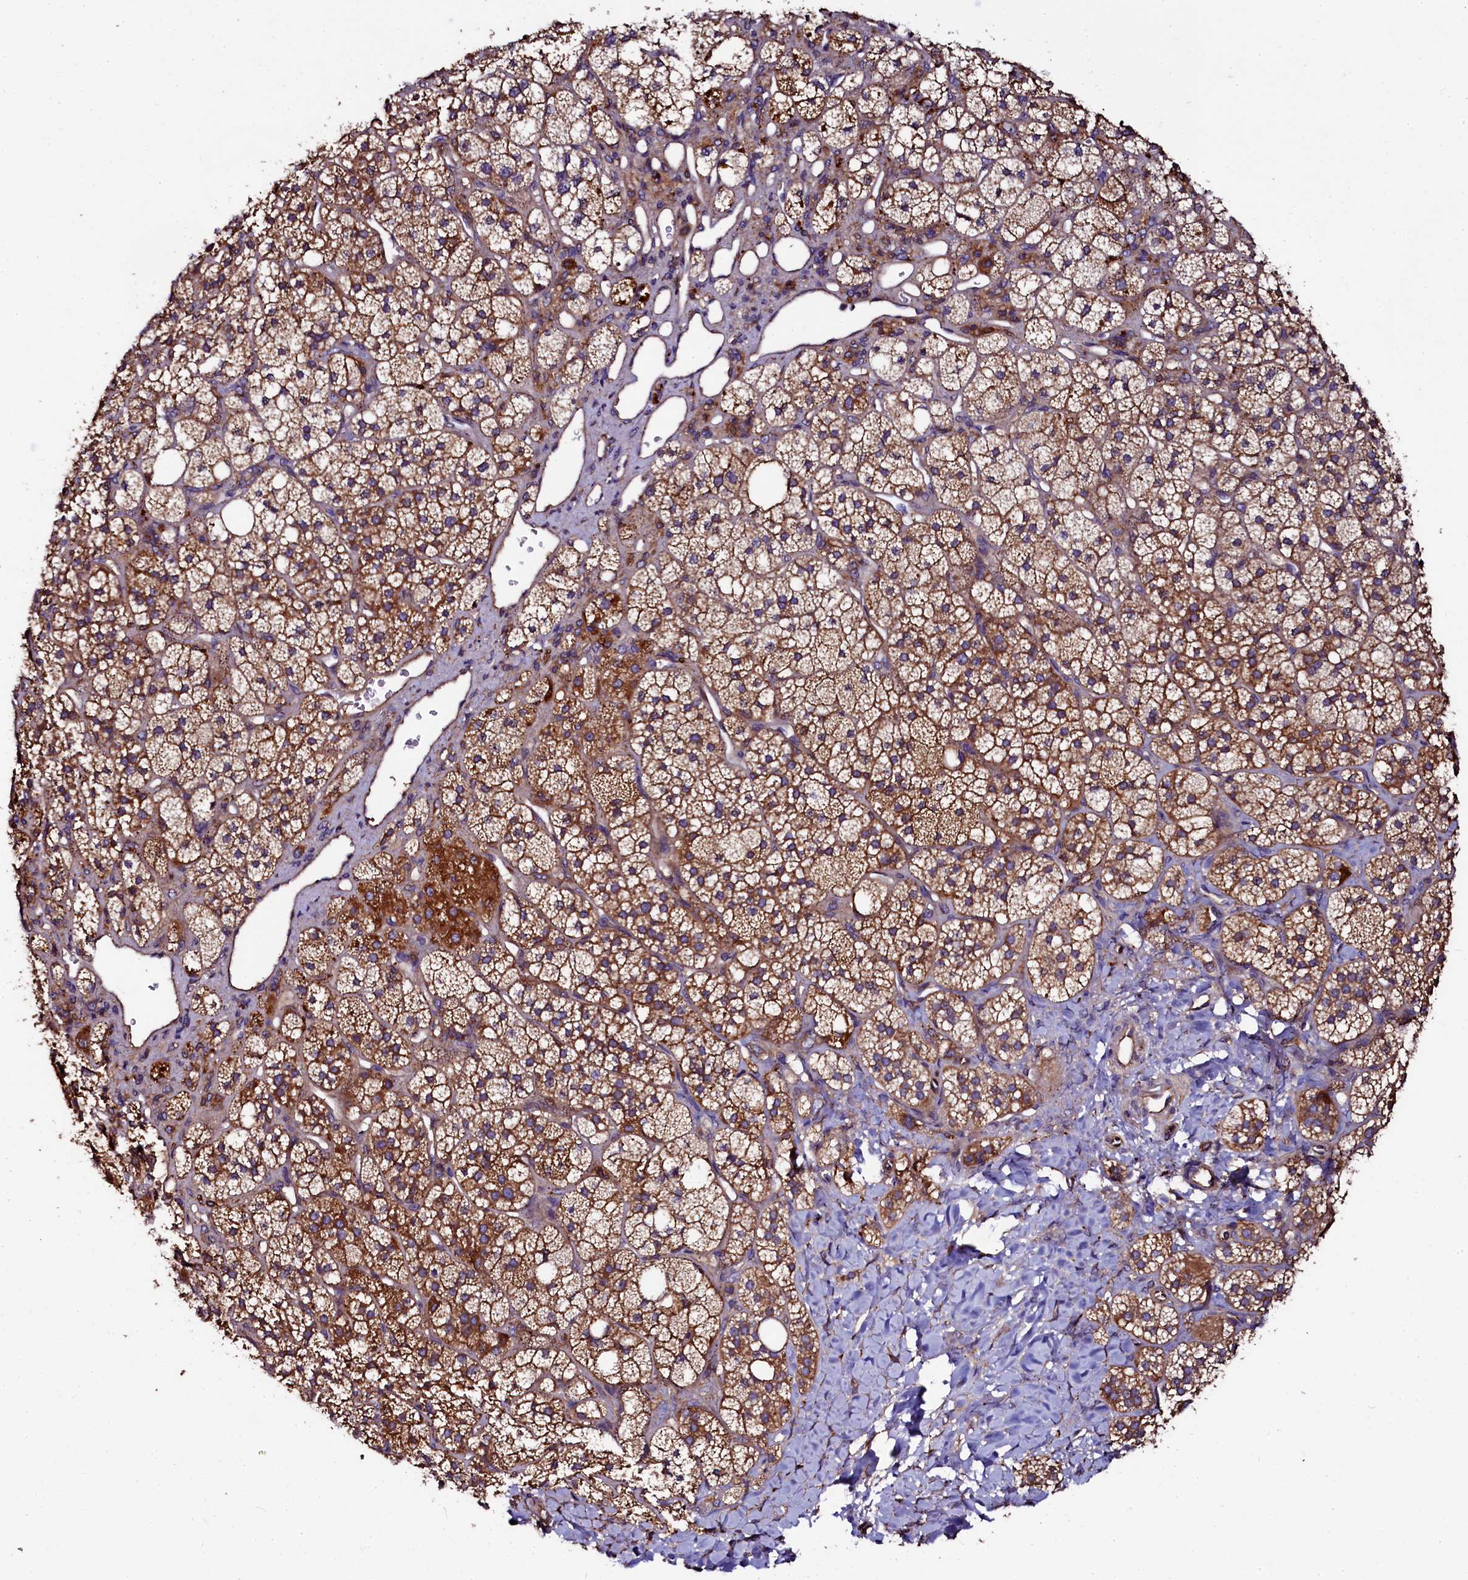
{"staining": {"intensity": "strong", "quantity": "25%-75%", "location": "cytoplasmic/membranous"}, "tissue": "adrenal gland", "cell_type": "Glandular cells", "image_type": "normal", "snomed": [{"axis": "morphology", "description": "Normal tissue, NOS"}, {"axis": "topography", "description": "Adrenal gland"}], "caption": "Adrenal gland stained with DAB immunohistochemistry shows high levels of strong cytoplasmic/membranous positivity in approximately 25%-75% of glandular cells.", "gene": "APPL2", "patient": {"sex": "male", "age": 61}}